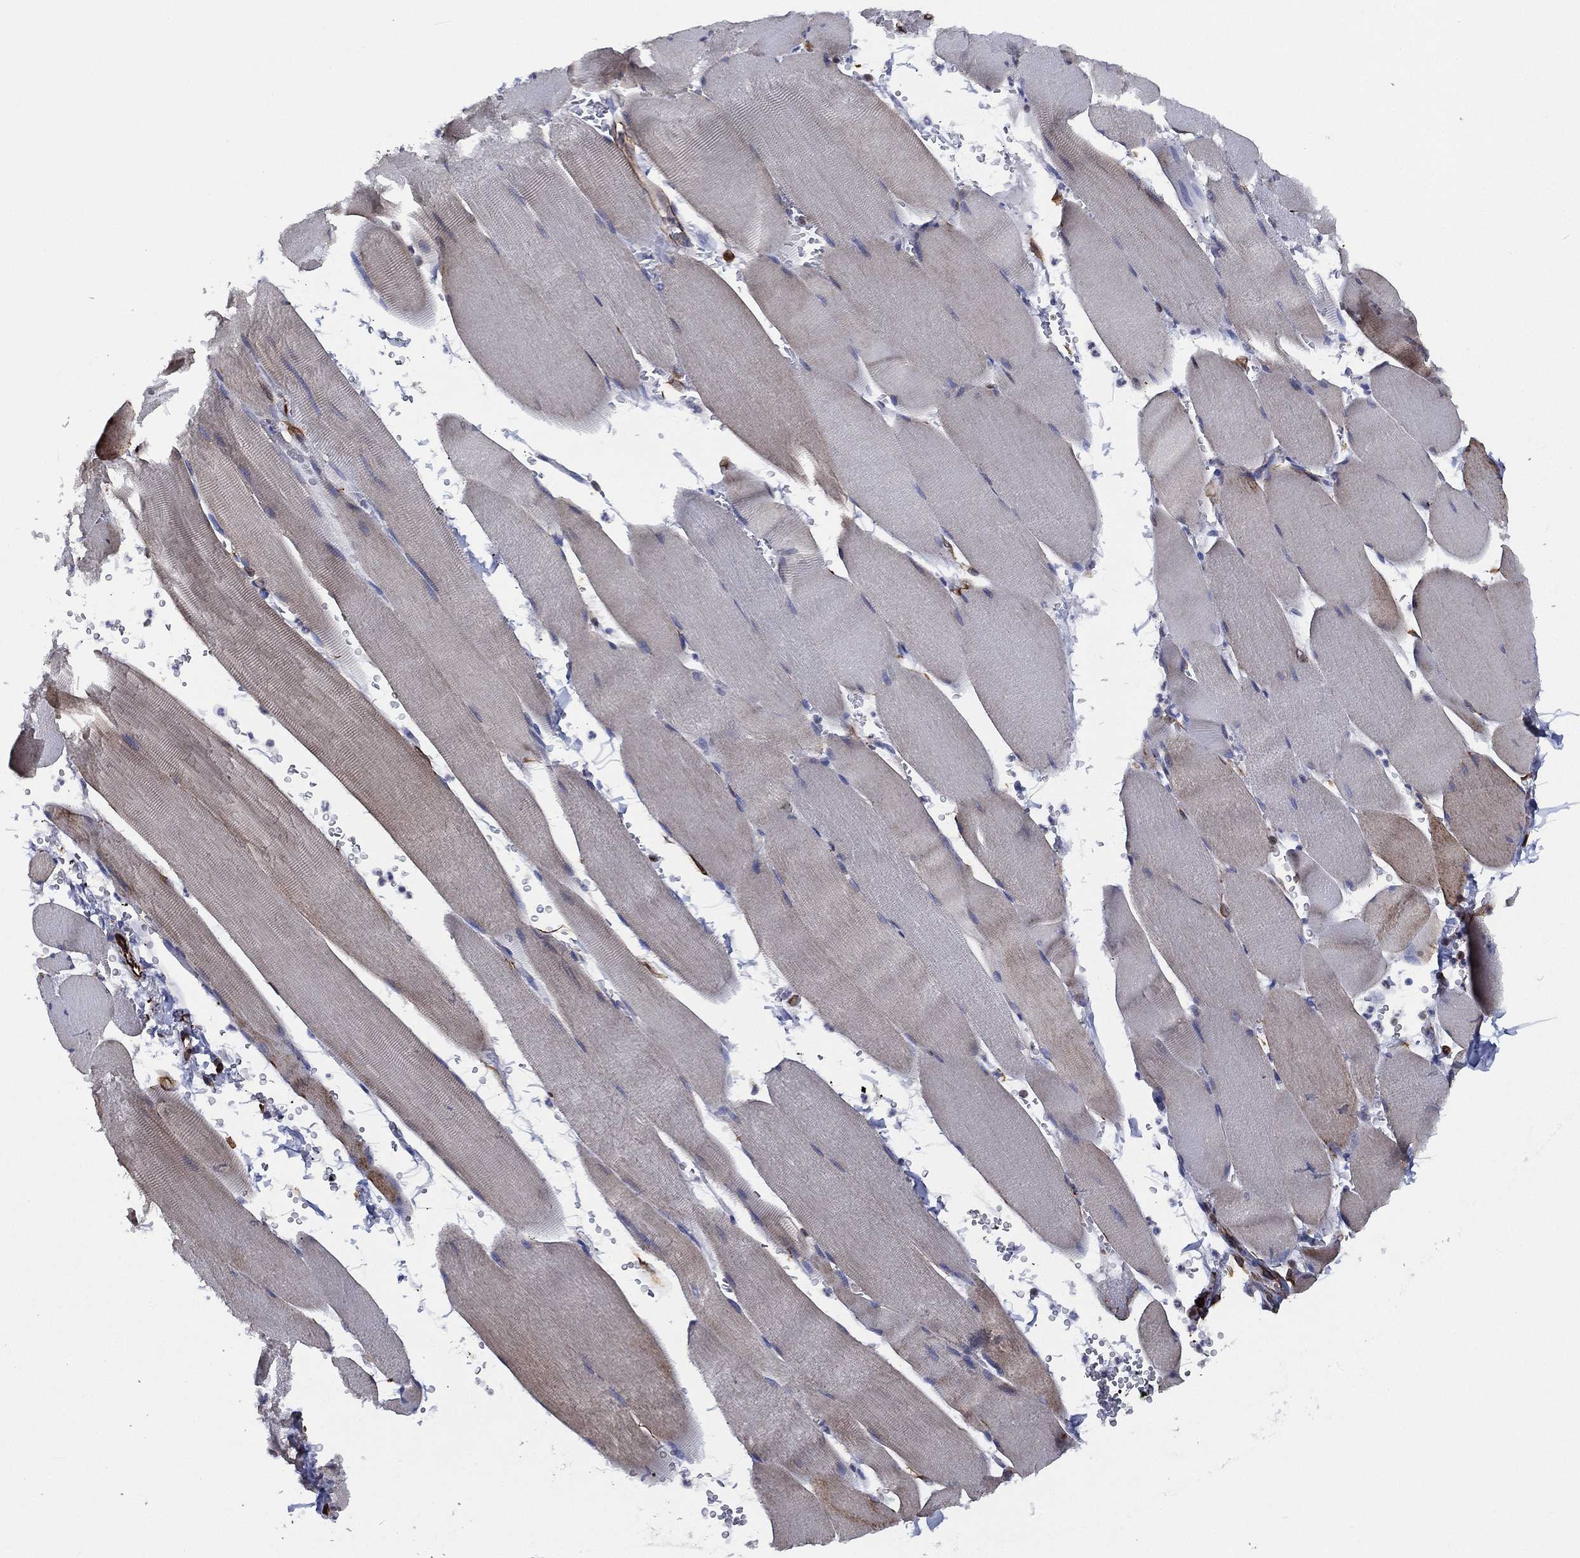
{"staining": {"intensity": "weak", "quantity": "<25%", "location": "cytoplasmic/membranous"}, "tissue": "skeletal muscle", "cell_type": "Myocytes", "image_type": "normal", "snomed": [{"axis": "morphology", "description": "Normal tissue, NOS"}, {"axis": "topography", "description": "Skeletal muscle"}], "caption": "Immunohistochemistry photomicrograph of unremarkable human skeletal muscle stained for a protein (brown), which shows no positivity in myocytes. (DAB immunohistochemistry visualized using brightfield microscopy, high magnification).", "gene": "MAS1", "patient": {"sex": "male", "age": 56}}